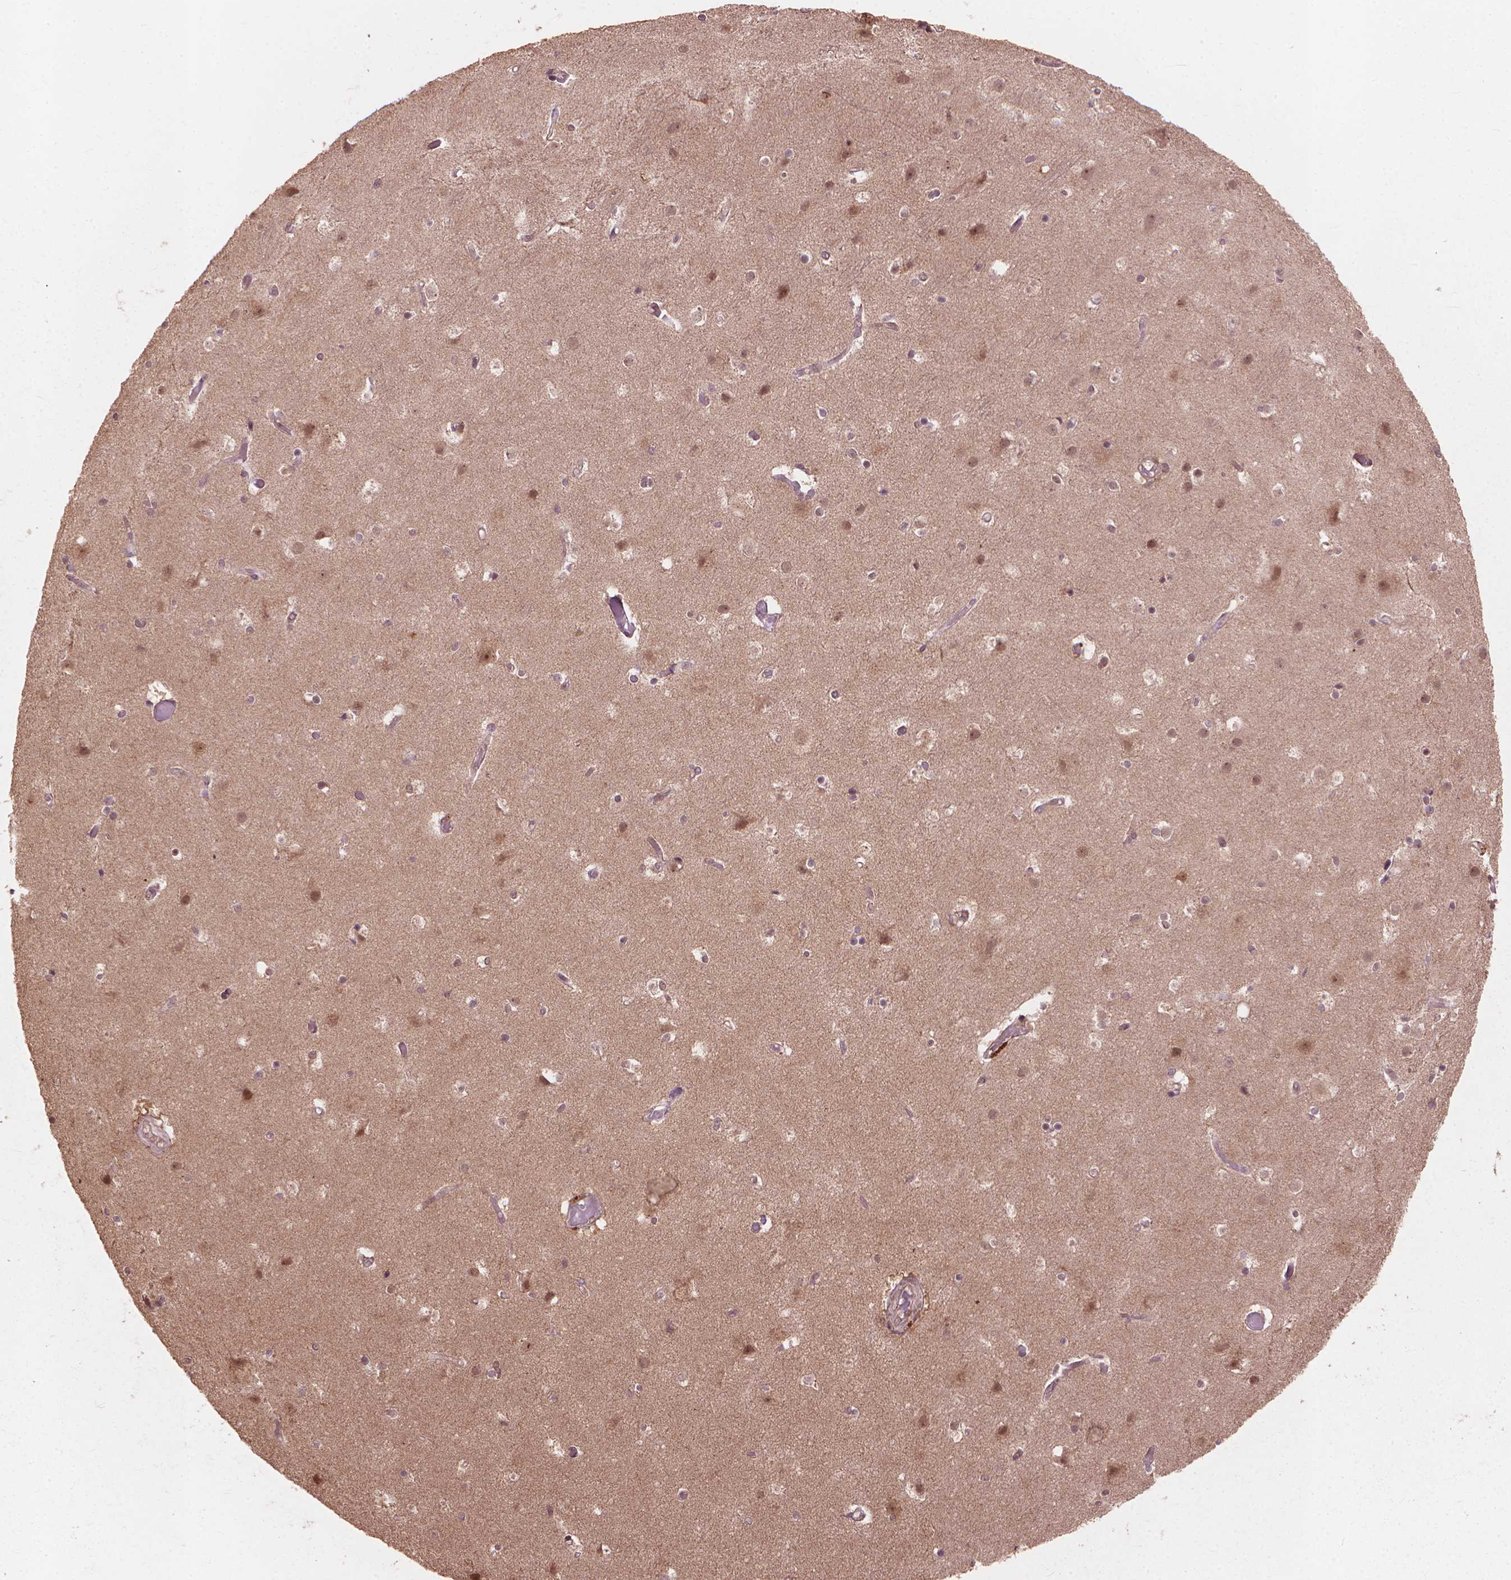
{"staining": {"intensity": "negative", "quantity": "none", "location": "none"}, "tissue": "cerebral cortex", "cell_type": "Endothelial cells", "image_type": "normal", "snomed": [{"axis": "morphology", "description": "Normal tissue, NOS"}, {"axis": "topography", "description": "Cerebral cortex"}], "caption": "Protein analysis of benign cerebral cortex demonstrates no significant staining in endothelial cells. (DAB immunohistochemistry visualized using brightfield microscopy, high magnification).", "gene": "SSU72", "patient": {"sex": "female", "age": 52}}